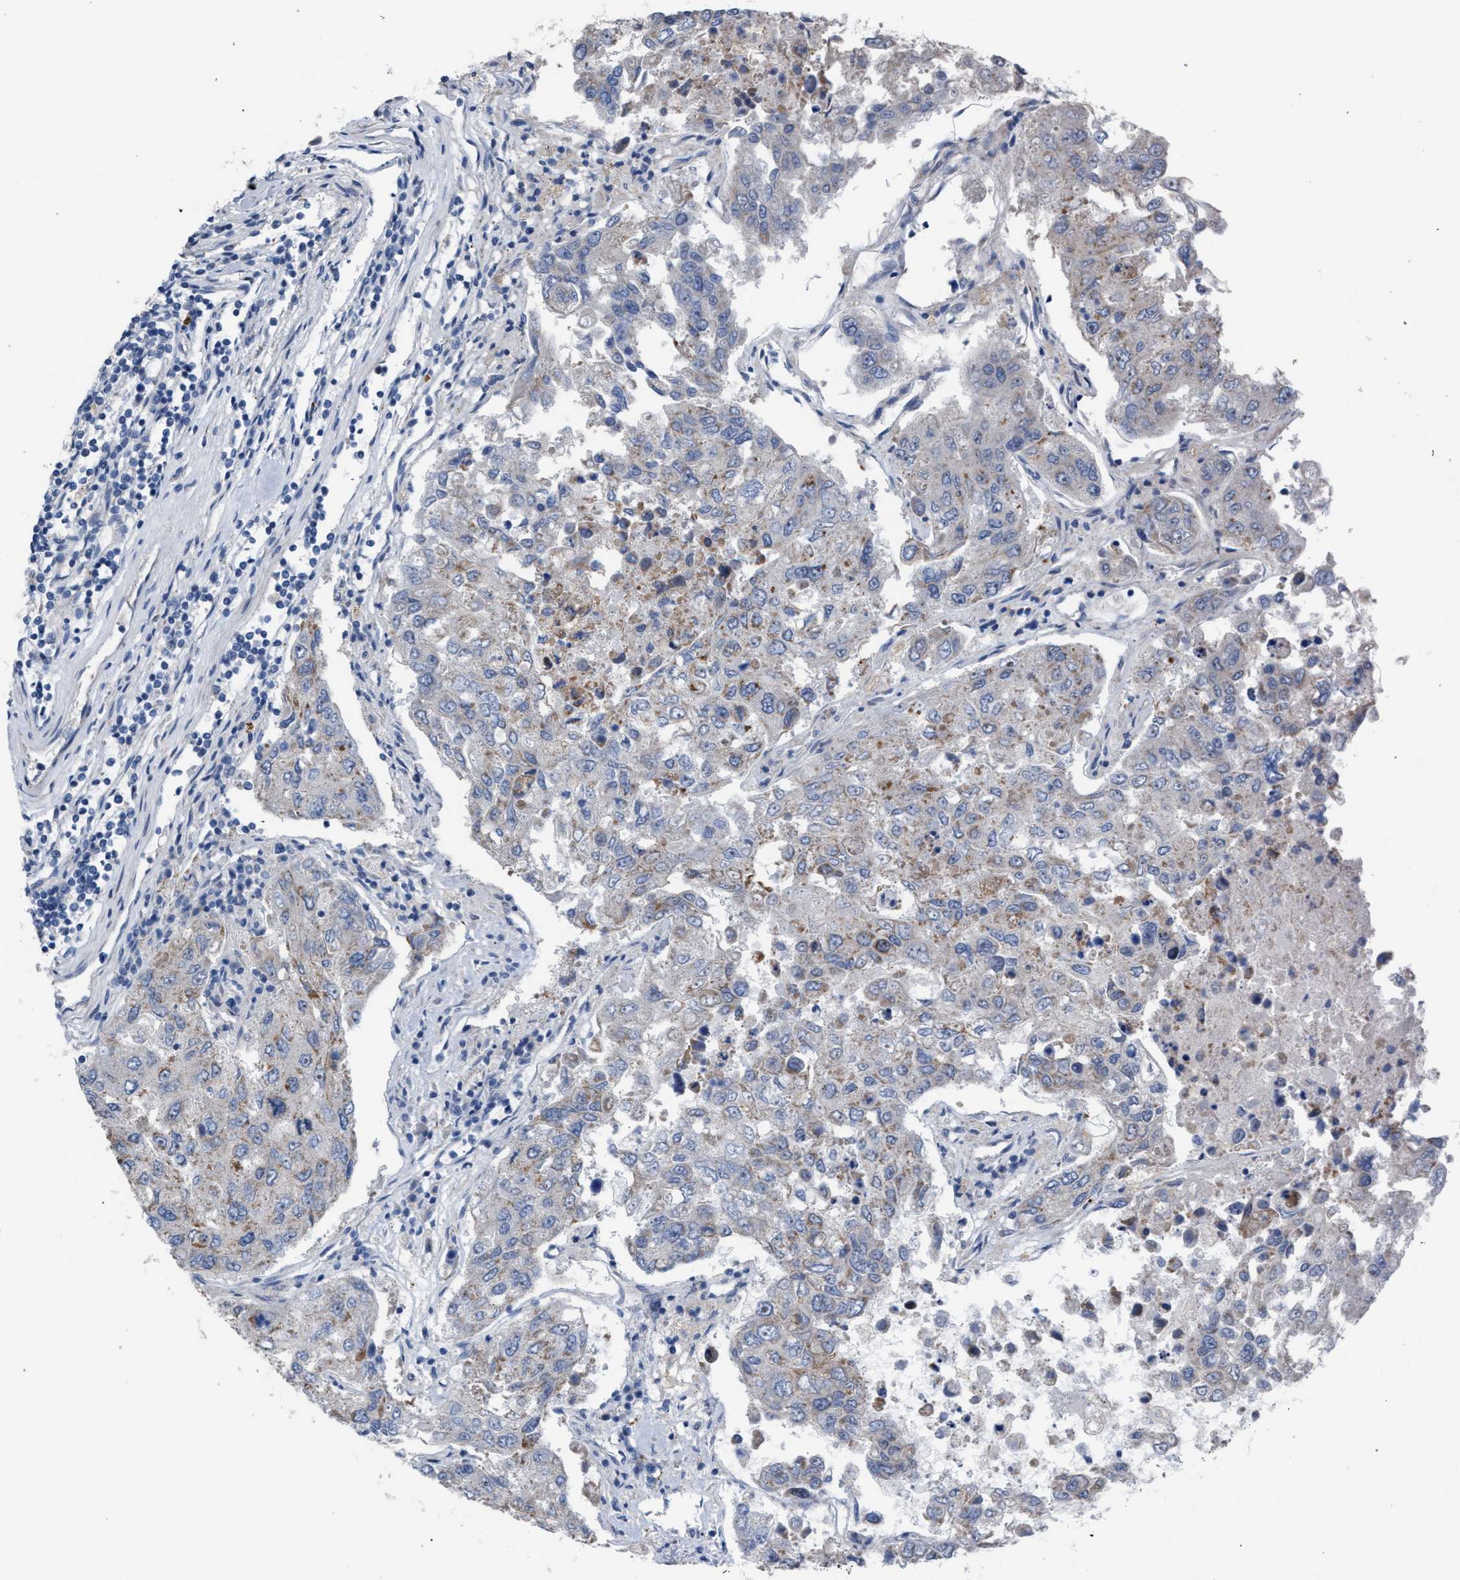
{"staining": {"intensity": "weak", "quantity": "<25%", "location": "cytoplasmic/membranous"}, "tissue": "urothelial cancer", "cell_type": "Tumor cells", "image_type": "cancer", "snomed": [{"axis": "morphology", "description": "Urothelial carcinoma, High grade"}, {"axis": "topography", "description": "Lymph node"}, {"axis": "topography", "description": "Urinary bladder"}], "caption": "Tumor cells are negative for protein expression in human urothelial cancer. The staining is performed using DAB brown chromogen with nuclei counter-stained in using hematoxylin.", "gene": "RNF135", "patient": {"sex": "male", "age": 51}}